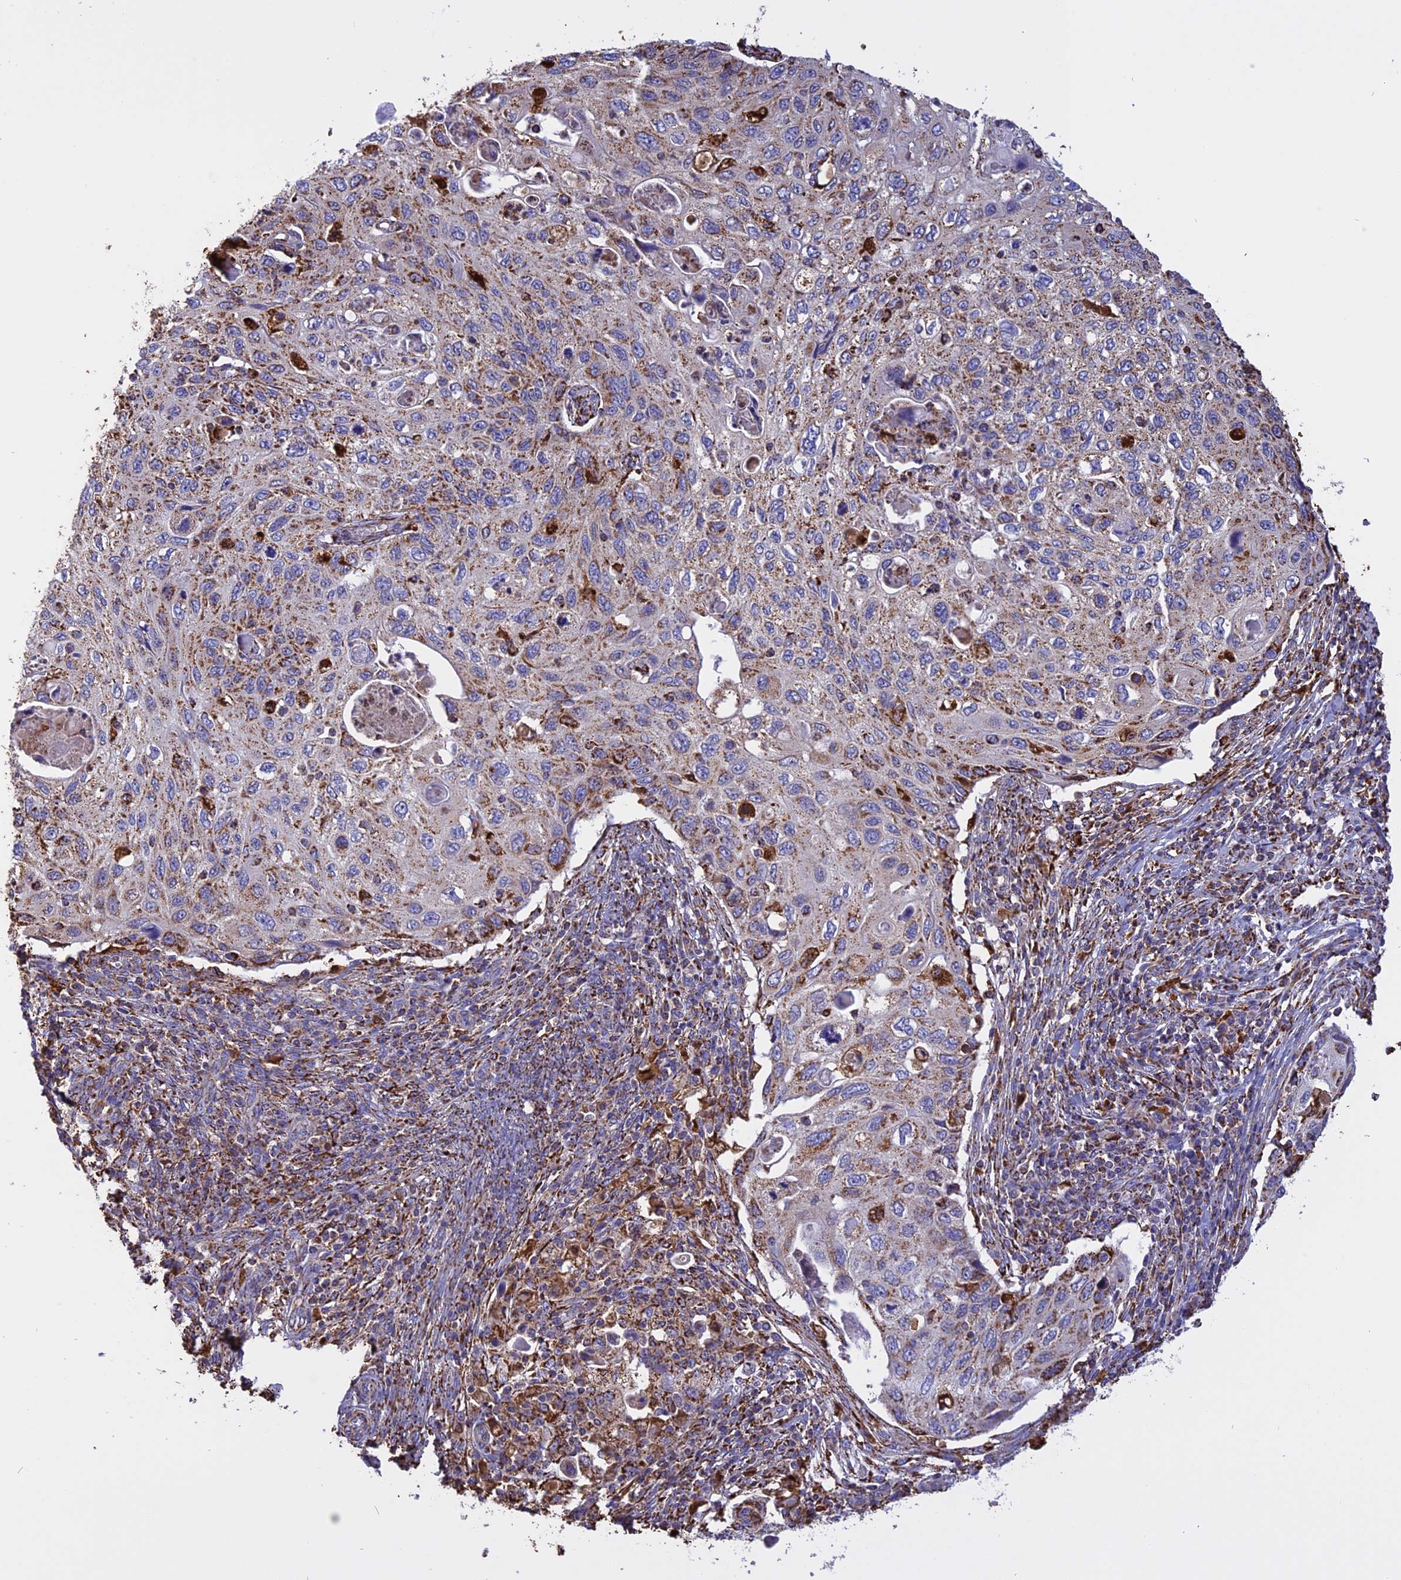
{"staining": {"intensity": "weak", "quantity": "25%-75%", "location": "cytoplasmic/membranous"}, "tissue": "cervical cancer", "cell_type": "Tumor cells", "image_type": "cancer", "snomed": [{"axis": "morphology", "description": "Squamous cell carcinoma, NOS"}, {"axis": "topography", "description": "Cervix"}], "caption": "Human cervical cancer (squamous cell carcinoma) stained for a protein (brown) displays weak cytoplasmic/membranous positive staining in approximately 25%-75% of tumor cells.", "gene": "KCNG1", "patient": {"sex": "female", "age": 70}}